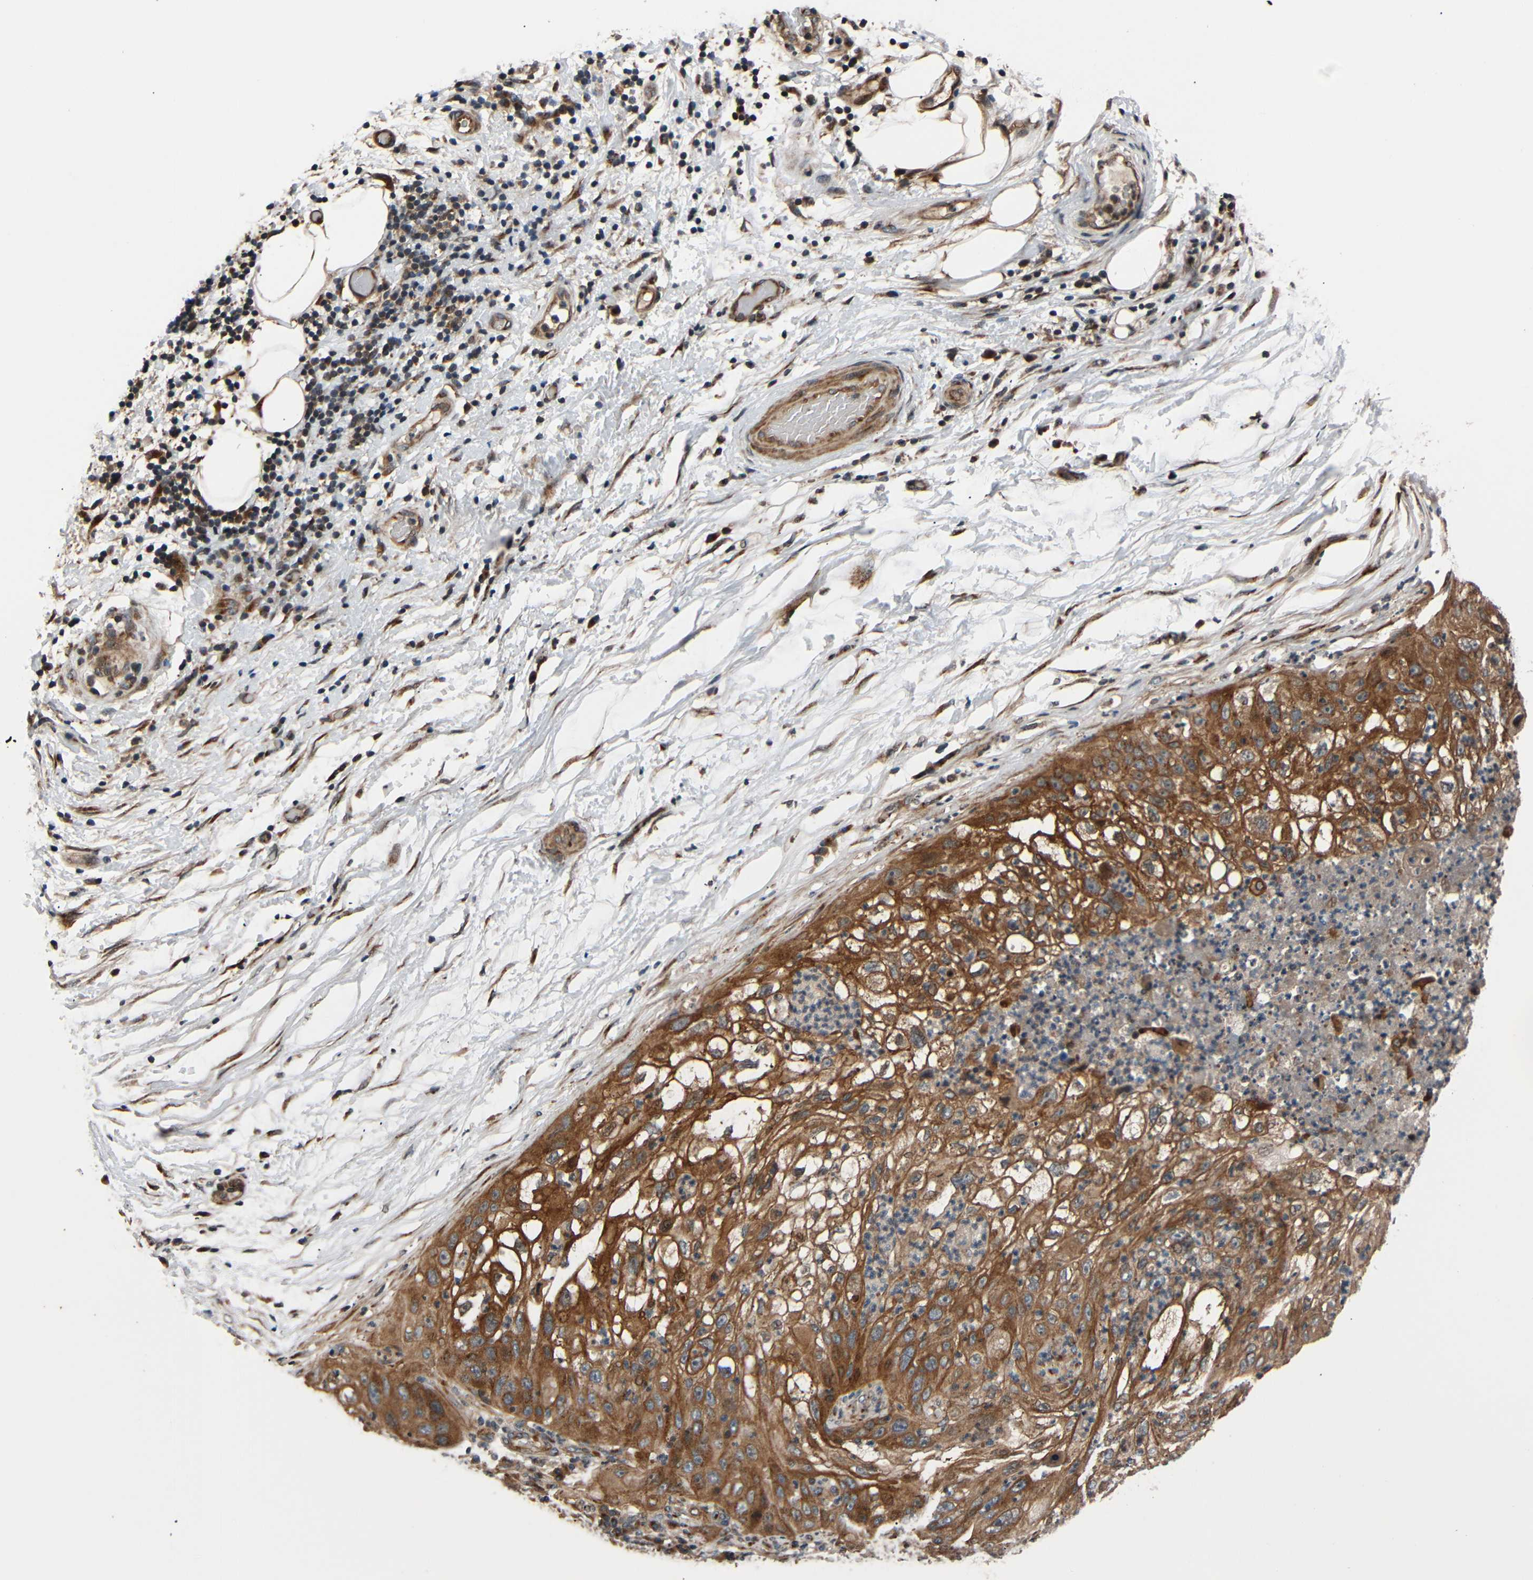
{"staining": {"intensity": "moderate", "quantity": ">75%", "location": "cytoplasmic/membranous"}, "tissue": "lung cancer", "cell_type": "Tumor cells", "image_type": "cancer", "snomed": [{"axis": "morphology", "description": "Inflammation, NOS"}, {"axis": "morphology", "description": "Squamous cell carcinoma, NOS"}, {"axis": "topography", "description": "Lymph node"}, {"axis": "topography", "description": "Soft tissue"}, {"axis": "topography", "description": "Lung"}], "caption": "Protein staining of lung cancer (squamous cell carcinoma) tissue displays moderate cytoplasmic/membranous expression in about >75% of tumor cells. (DAB IHC with brightfield microscopy, high magnification).", "gene": "AKAP9", "patient": {"sex": "male", "age": 66}}